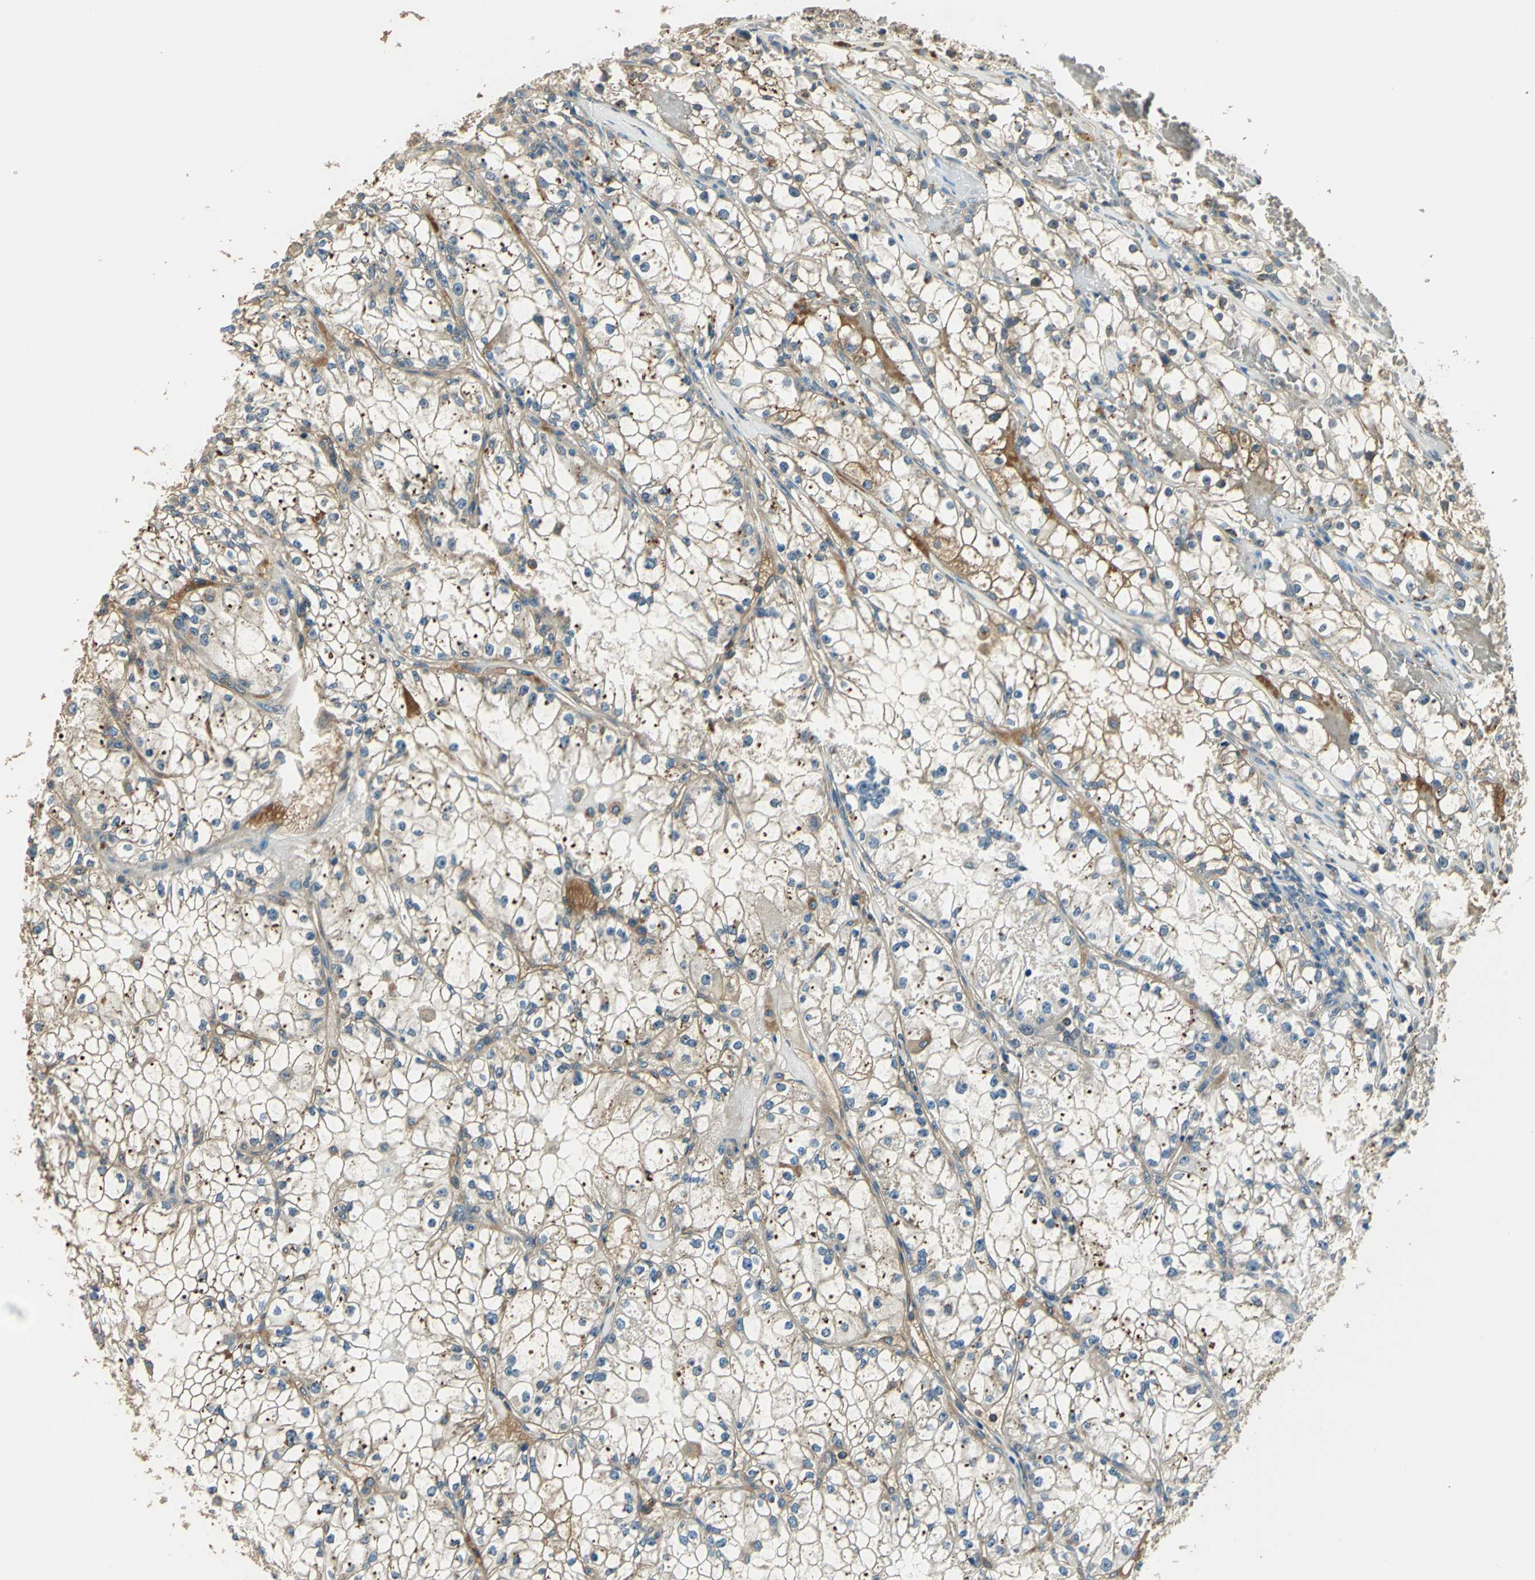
{"staining": {"intensity": "weak", "quantity": "25%-75%", "location": "cytoplasmic/membranous"}, "tissue": "renal cancer", "cell_type": "Tumor cells", "image_type": "cancer", "snomed": [{"axis": "morphology", "description": "Adenocarcinoma, NOS"}, {"axis": "topography", "description": "Kidney"}], "caption": "An image of human renal cancer stained for a protein reveals weak cytoplasmic/membranous brown staining in tumor cells. (Stains: DAB in brown, nuclei in blue, Microscopy: brightfield microscopy at high magnification).", "gene": "NIT1", "patient": {"sex": "male", "age": 56}}